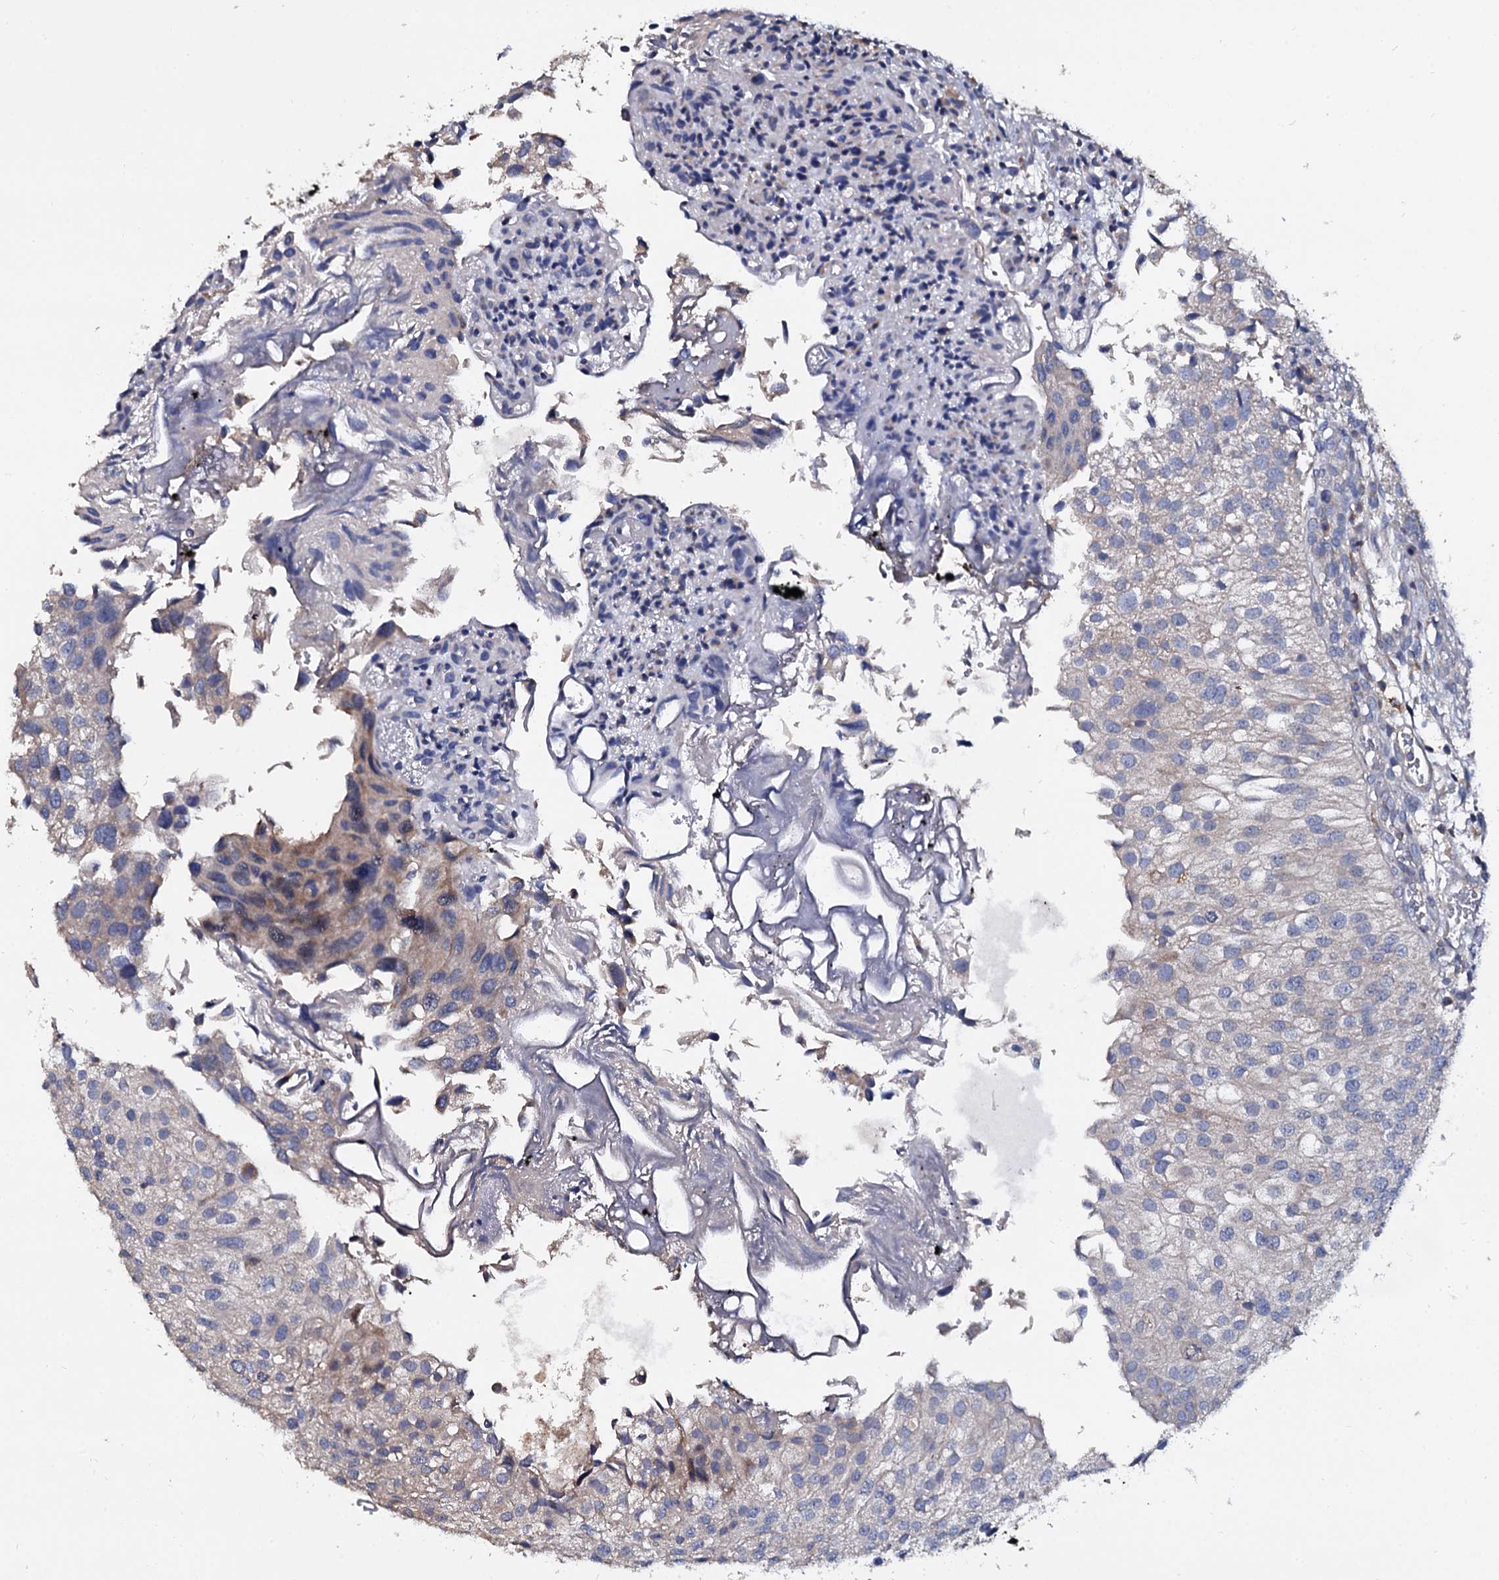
{"staining": {"intensity": "negative", "quantity": "none", "location": "none"}, "tissue": "urothelial cancer", "cell_type": "Tumor cells", "image_type": "cancer", "snomed": [{"axis": "morphology", "description": "Urothelial carcinoma, Low grade"}, {"axis": "topography", "description": "Urinary bladder"}], "caption": "The IHC photomicrograph has no significant positivity in tumor cells of low-grade urothelial carcinoma tissue.", "gene": "ANKRD13A", "patient": {"sex": "female", "age": 89}}